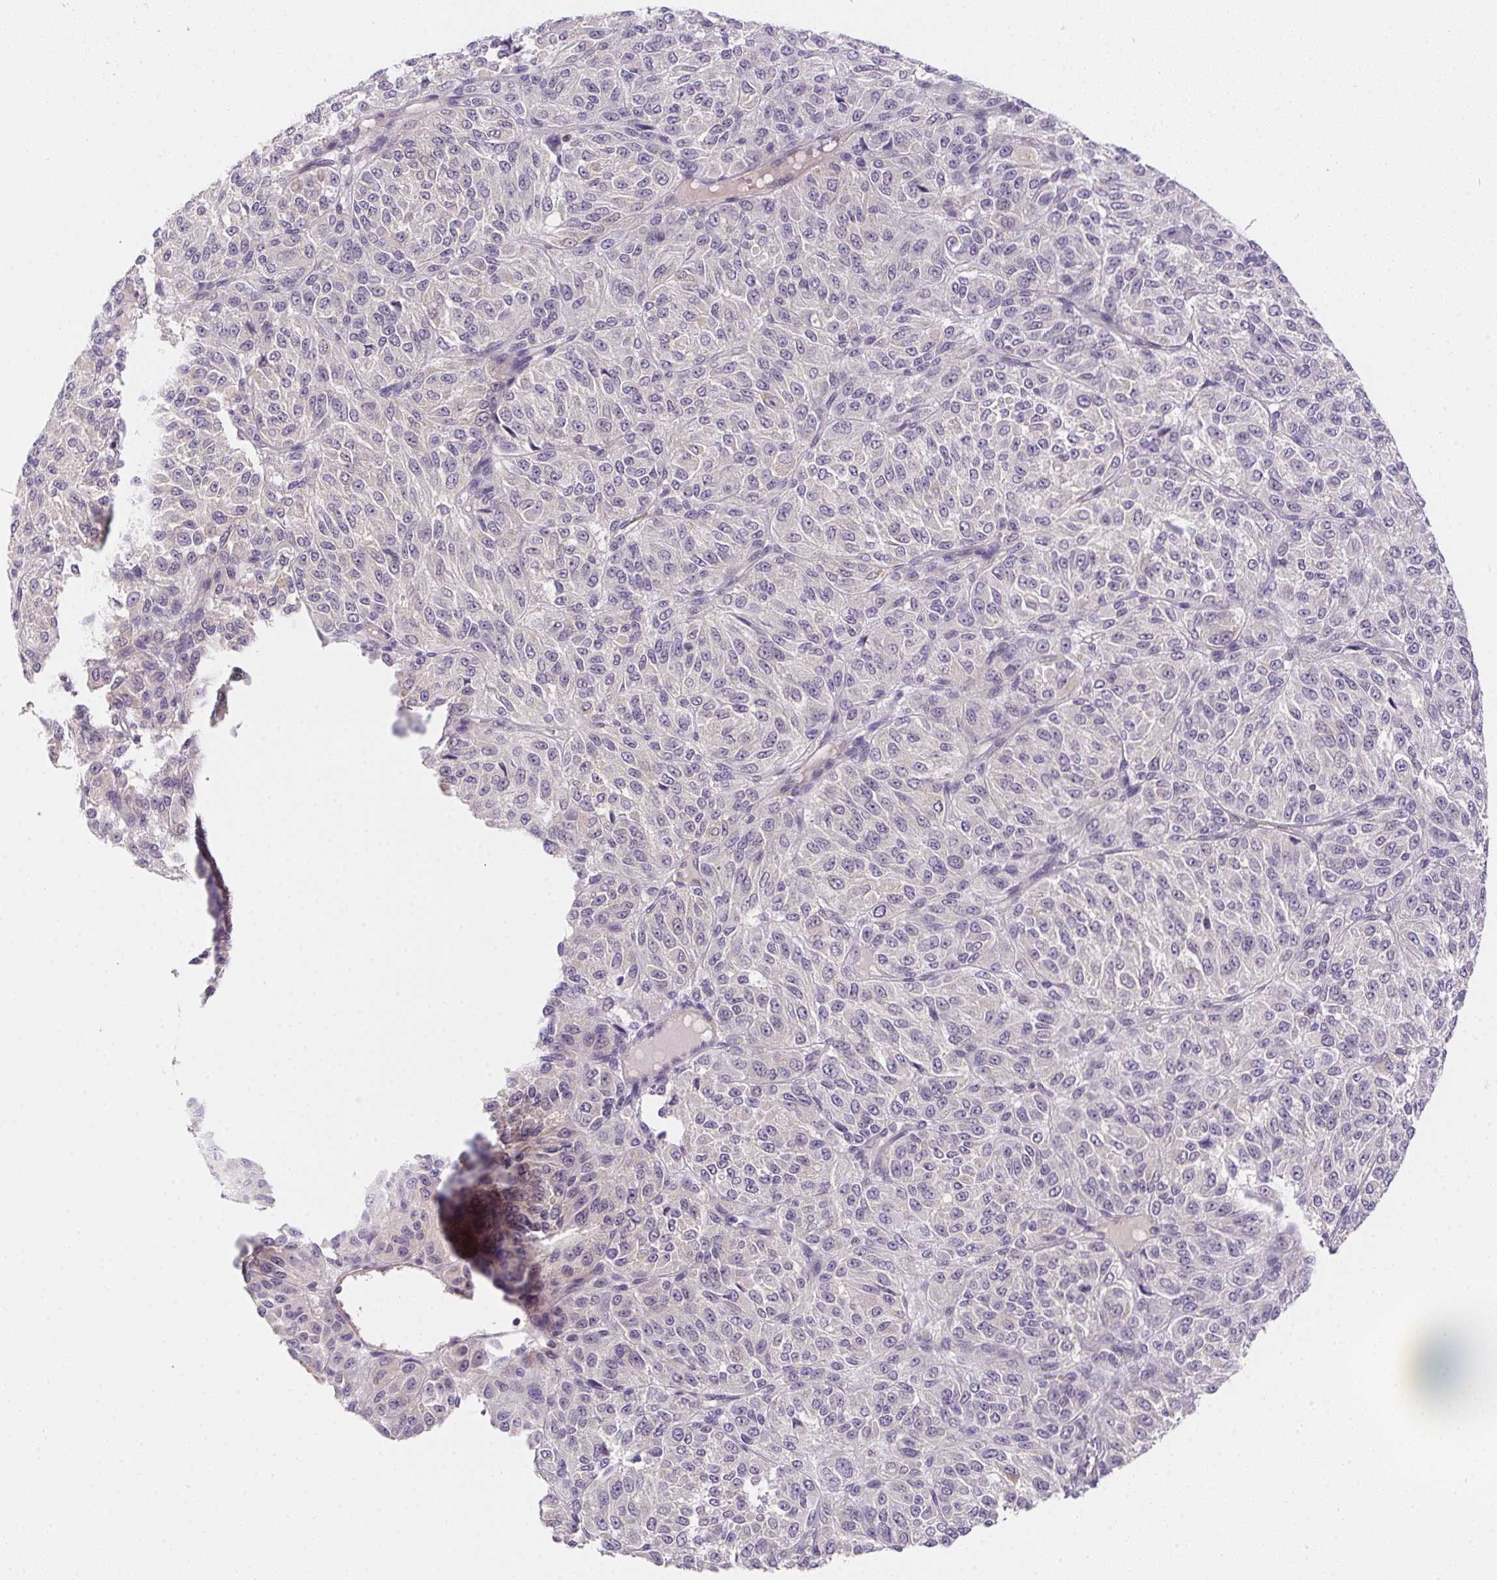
{"staining": {"intensity": "negative", "quantity": "none", "location": "none"}, "tissue": "melanoma", "cell_type": "Tumor cells", "image_type": "cancer", "snomed": [{"axis": "morphology", "description": "Malignant melanoma, Metastatic site"}, {"axis": "topography", "description": "Brain"}], "caption": "Immunohistochemistry image of neoplastic tissue: human malignant melanoma (metastatic site) stained with DAB demonstrates no significant protein staining in tumor cells.", "gene": "PRKAA1", "patient": {"sex": "female", "age": 56}}